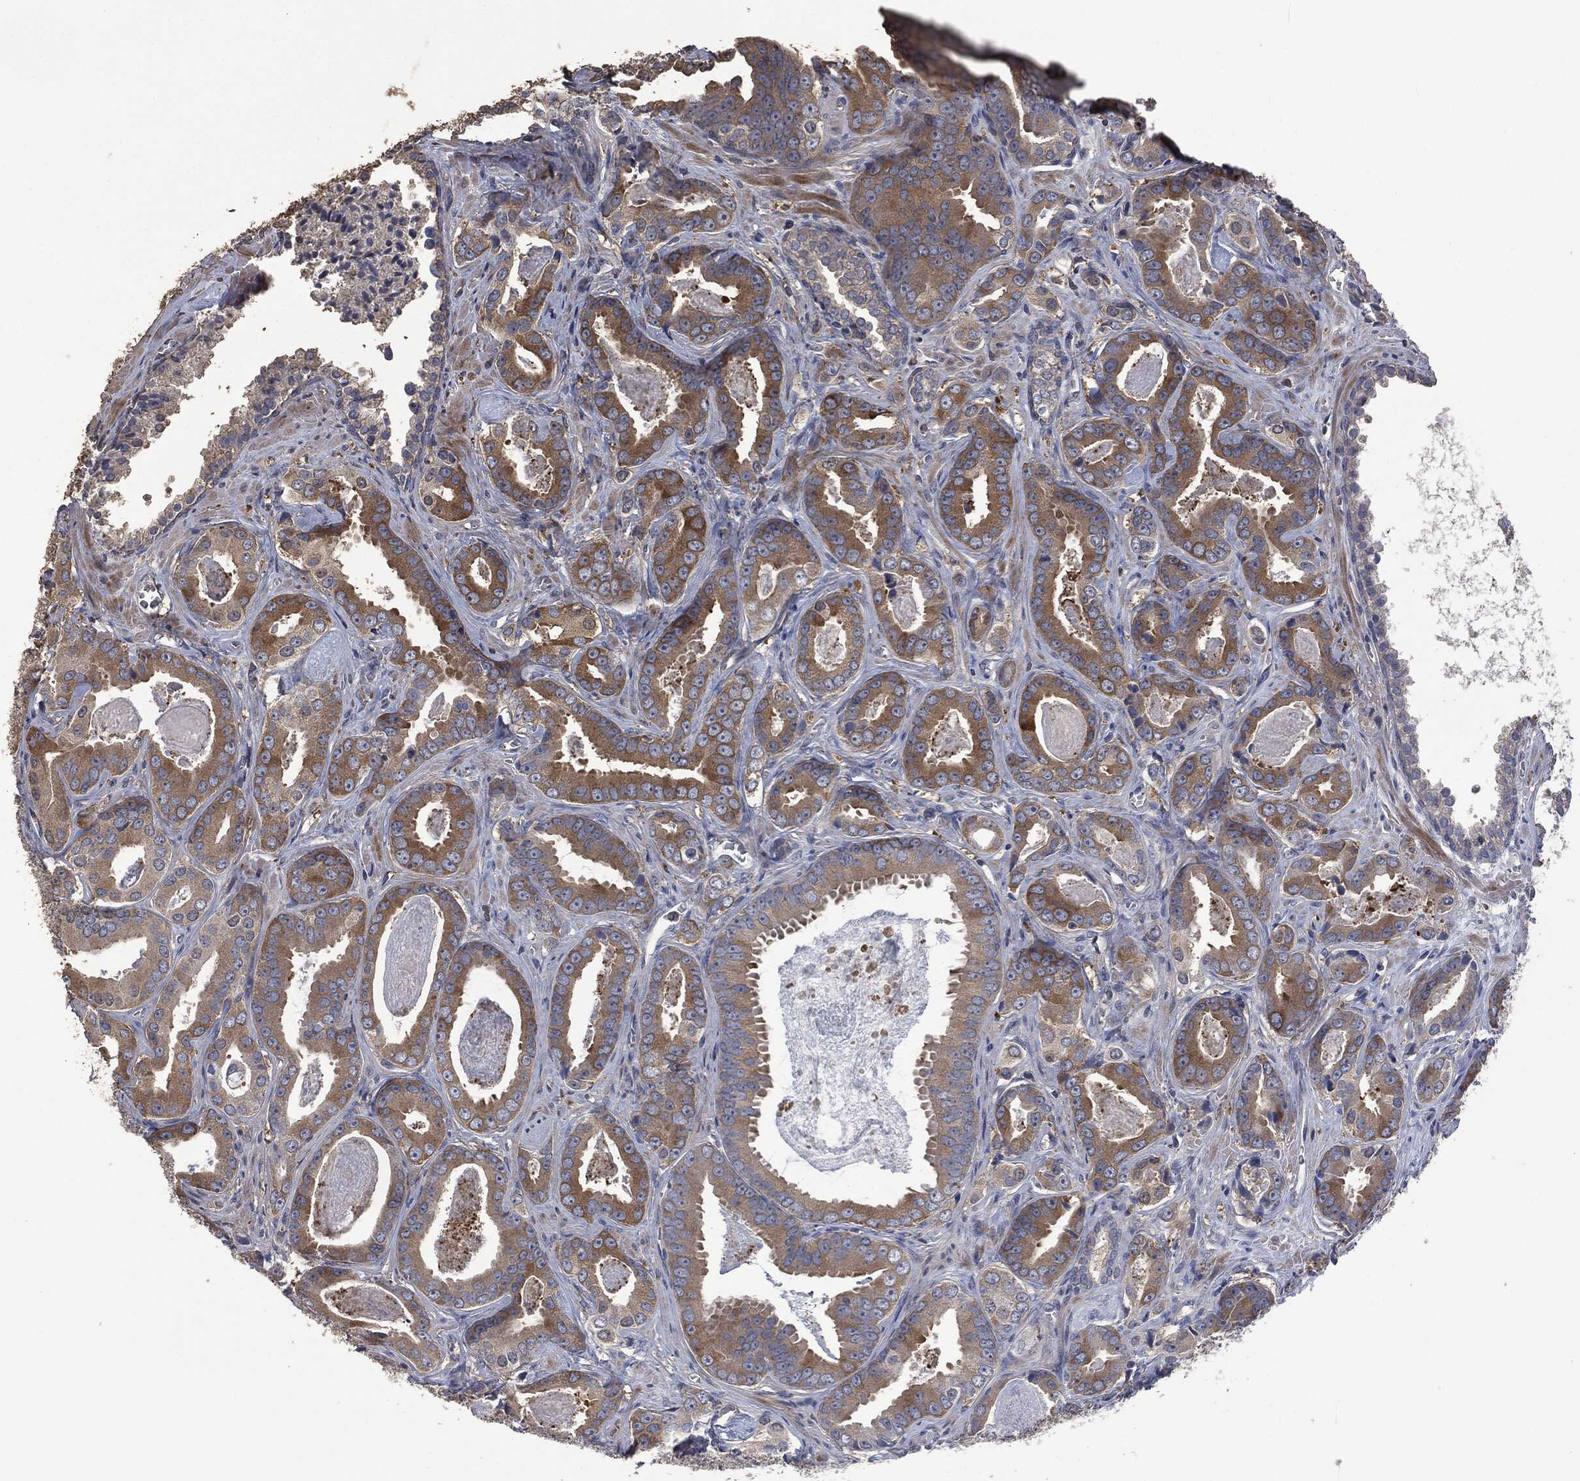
{"staining": {"intensity": "strong", "quantity": "25%-75%", "location": "cytoplasmic/membranous"}, "tissue": "prostate cancer", "cell_type": "Tumor cells", "image_type": "cancer", "snomed": [{"axis": "morphology", "description": "Adenocarcinoma, NOS"}, {"axis": "topography", "description": "Prostate"}], "caption": "An image of human adenocarcinoma (prostate) stained for a protein displays strong cytoplasmic/membranous brown staining in tumor cells.", "gene": "MSLN", "patient": {"sex": "male", "age": 61}}